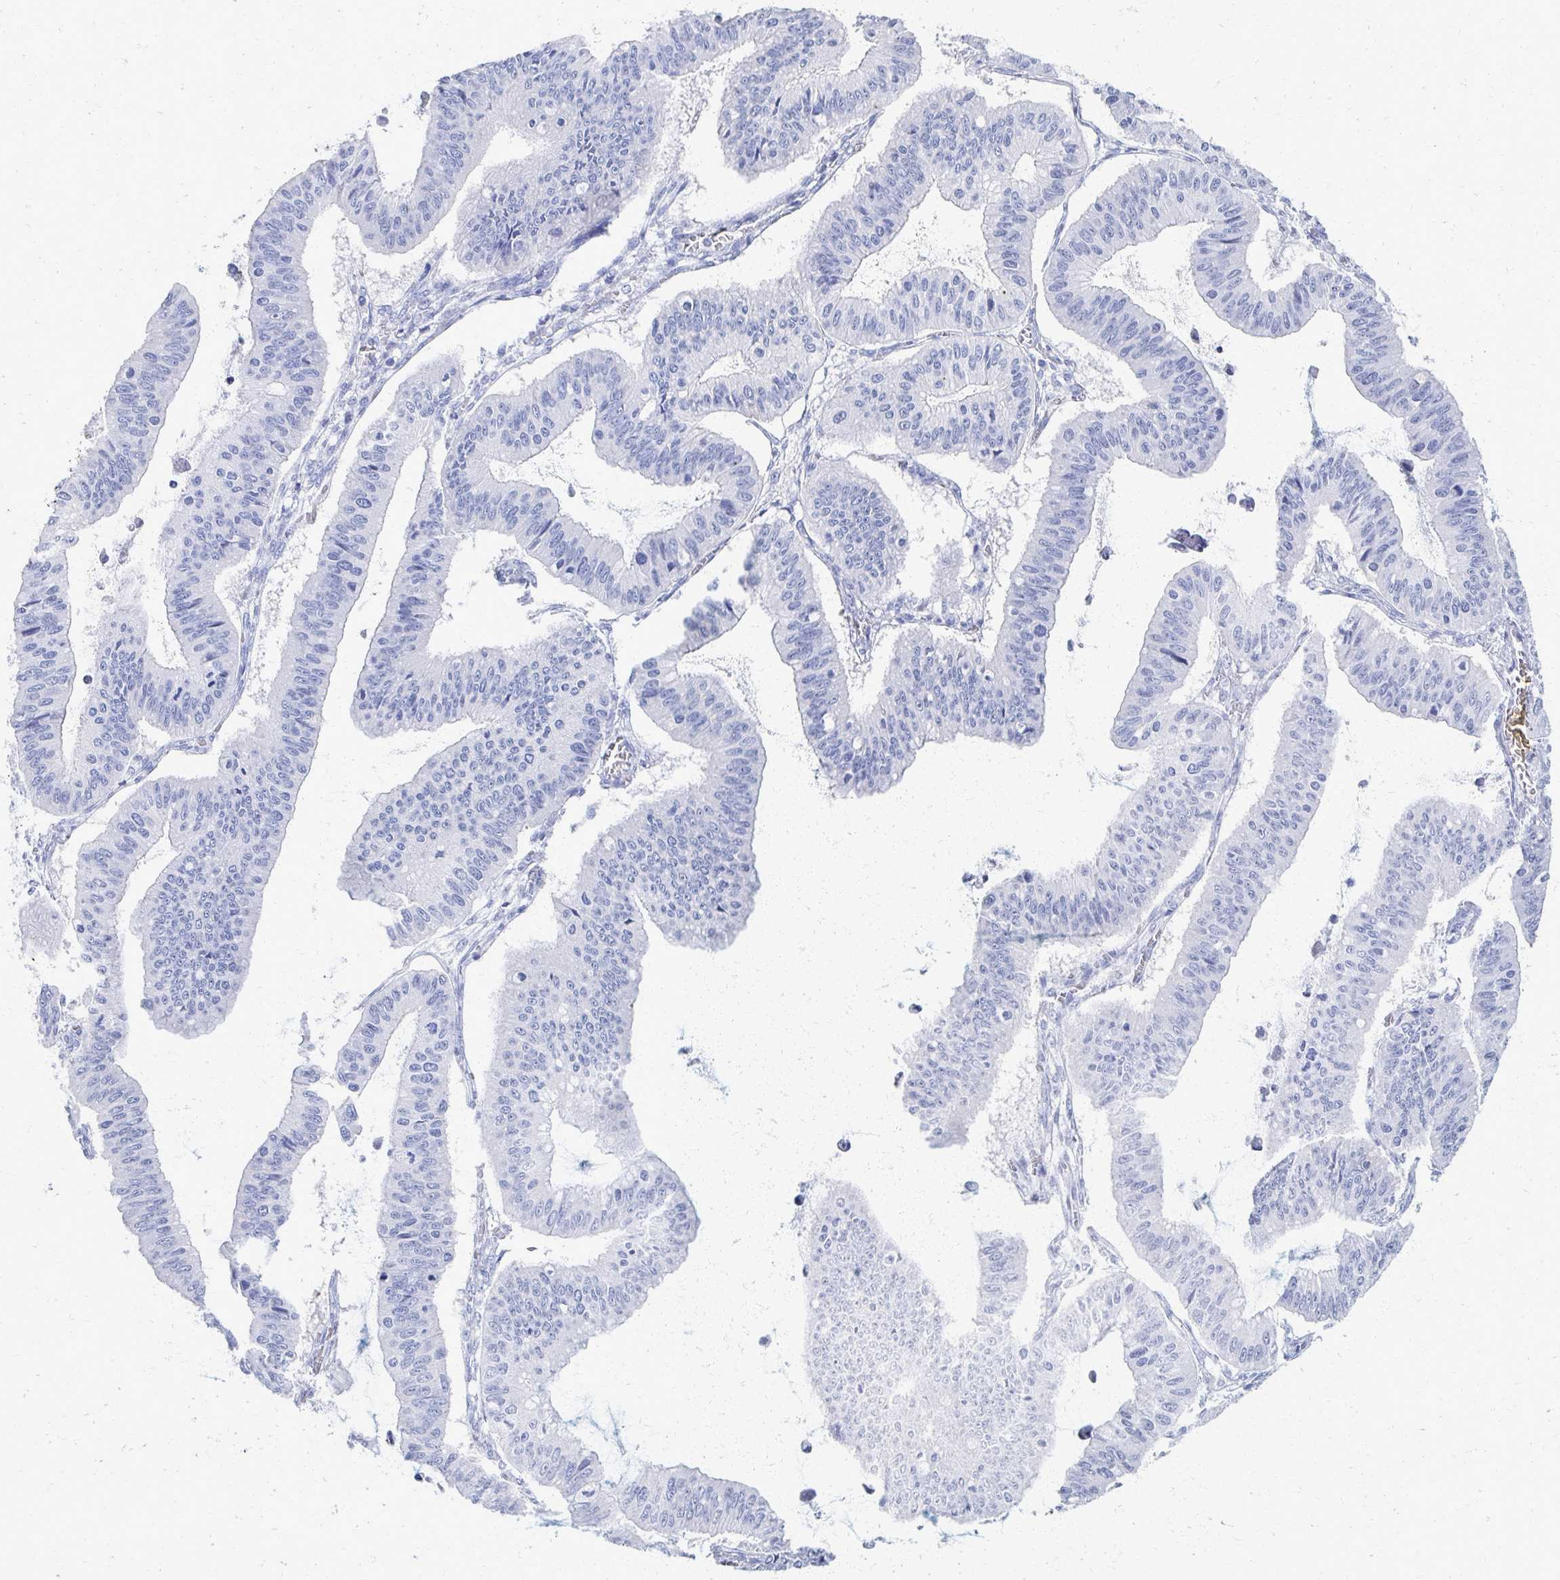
{"staining": {"intensity": "negative", "quantity": "none", "location": "none"}, "tissue": "ovarian cancer", "cell_type": "Tumor cells", "image_type": "cancer", "snomed": [{"axis": "morphology", "description": "Cystadenocarcinoma, mucinous, NOS"}, {"axis": "topography", "description": "Ovary"}], "caption": "Immunohistochemistry (IHC) micrograph of neoplastic tissue: ovarian cancer stained with DAB shows no significant protein staining in tumor cells.", "gene": "PRR20A", "patient": {"sex": "female", "age": 72}}